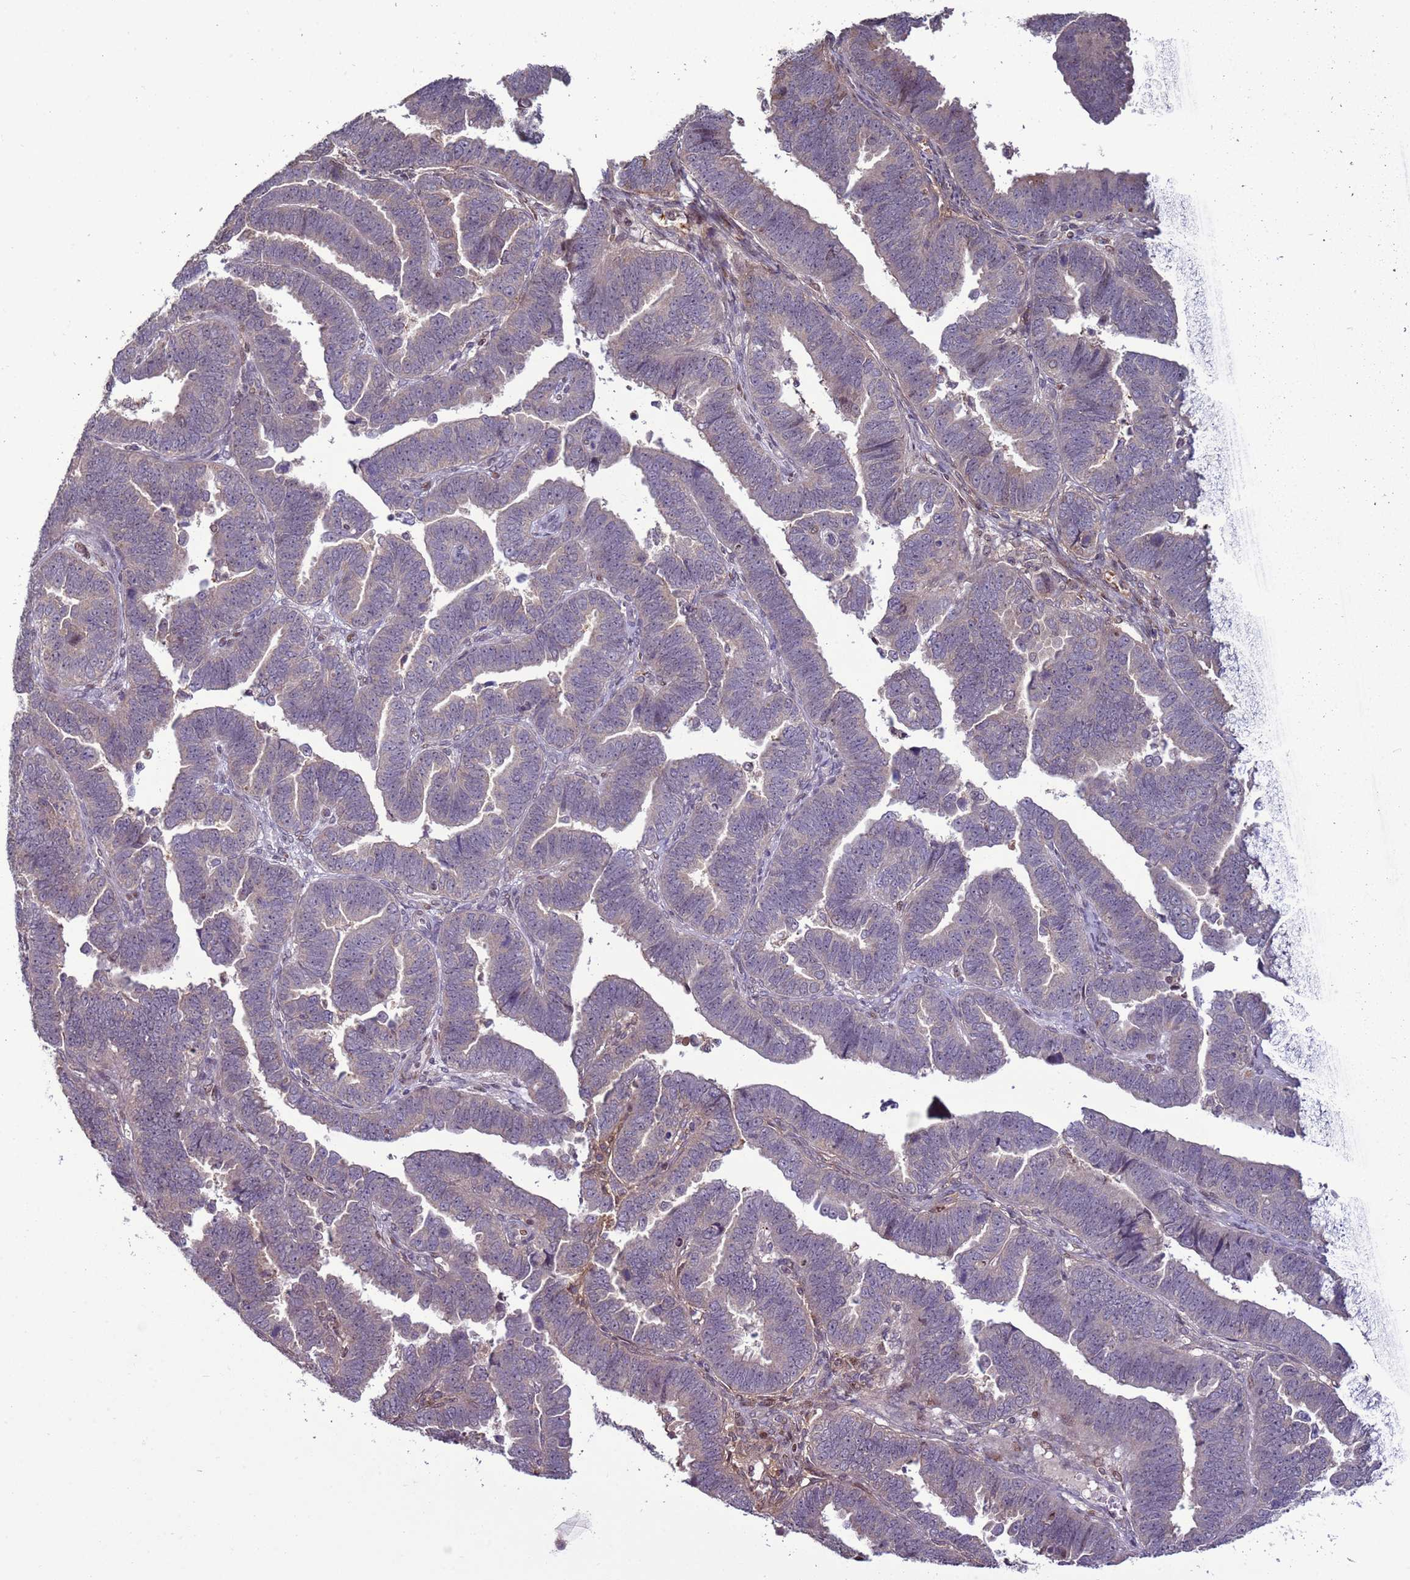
{"staining": {"intensity": "weak", "quantity": "<25%", "location": "cytoplasmic/membranous"}, "tissue": "endometrial cancer", "cell_type": "Tumor cells", "image_type": "cancer", "snomed": [{"axis": "morphology", "description": "Adenocarcinoma, NOS"}, {"axis": "topography", "description": "Endometrium"}], "caption": "Tumor cells show no significant staining in adenocarcinoma (endometrial).", "gene": "HGH1", "patient": {"sex": "female", "age": 75}}